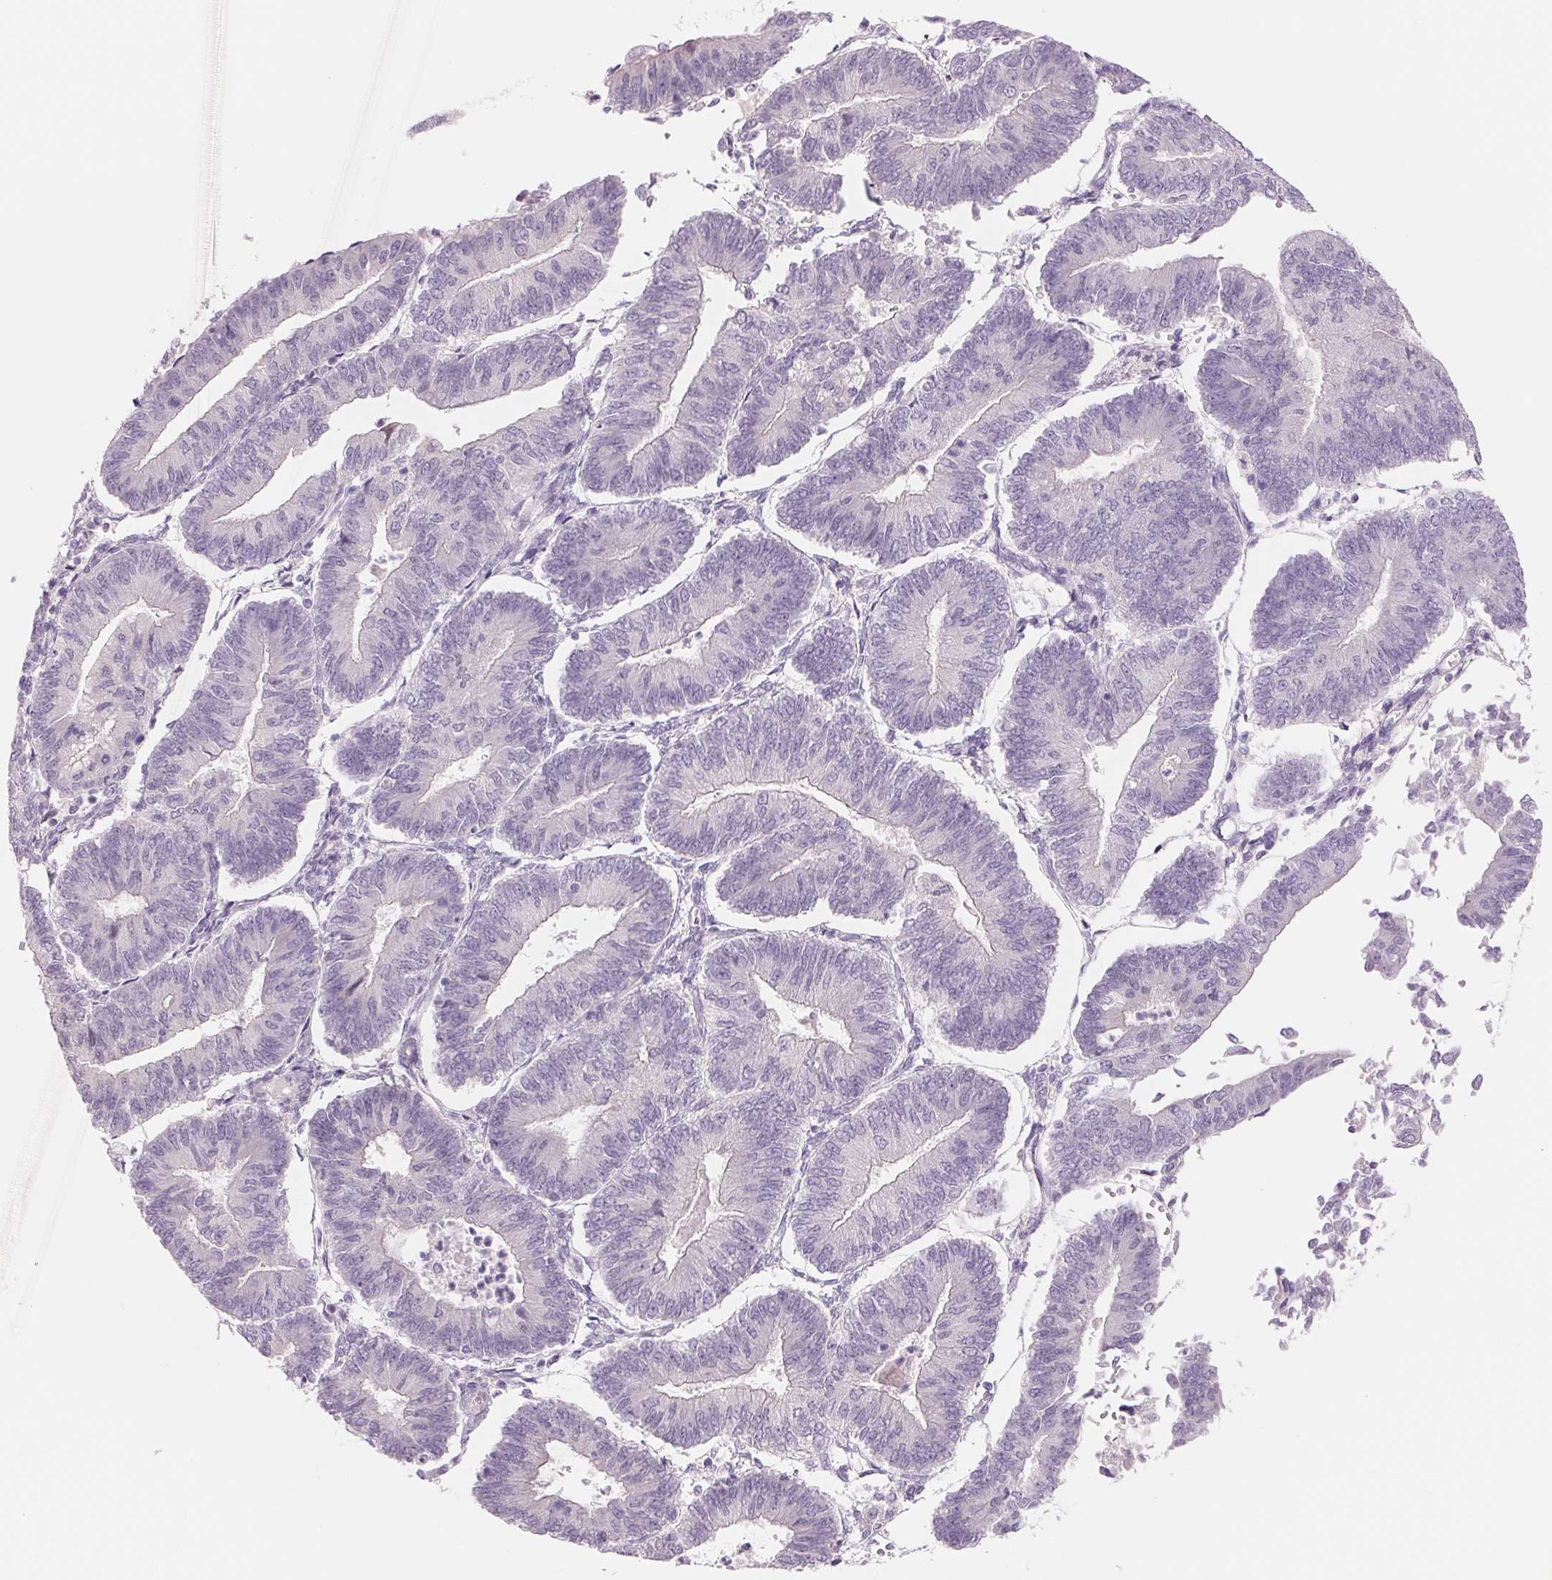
{"staining": {"intensity": "negative", "quantity": "none", "location": "none"}, "tissue": "endometrial cancer", "cell_type": "Tumor cells", "image_type": "cancer", "snomed": [{"axis": "morphology", "description": "Adenocarcinoma, NOS"}, {"axis": "topography", "description": "Endometrium"}], "caption": "A high-resolution photomicrograph shows IHC staining of endometrial adenocarcinoma, which exhibits no significant staining in tumor cells. (DAB immunohistochemistry with hematoxylin counter stain).", "gene": "CCDC168", "patient": {"sex": "female", "age": 65}}